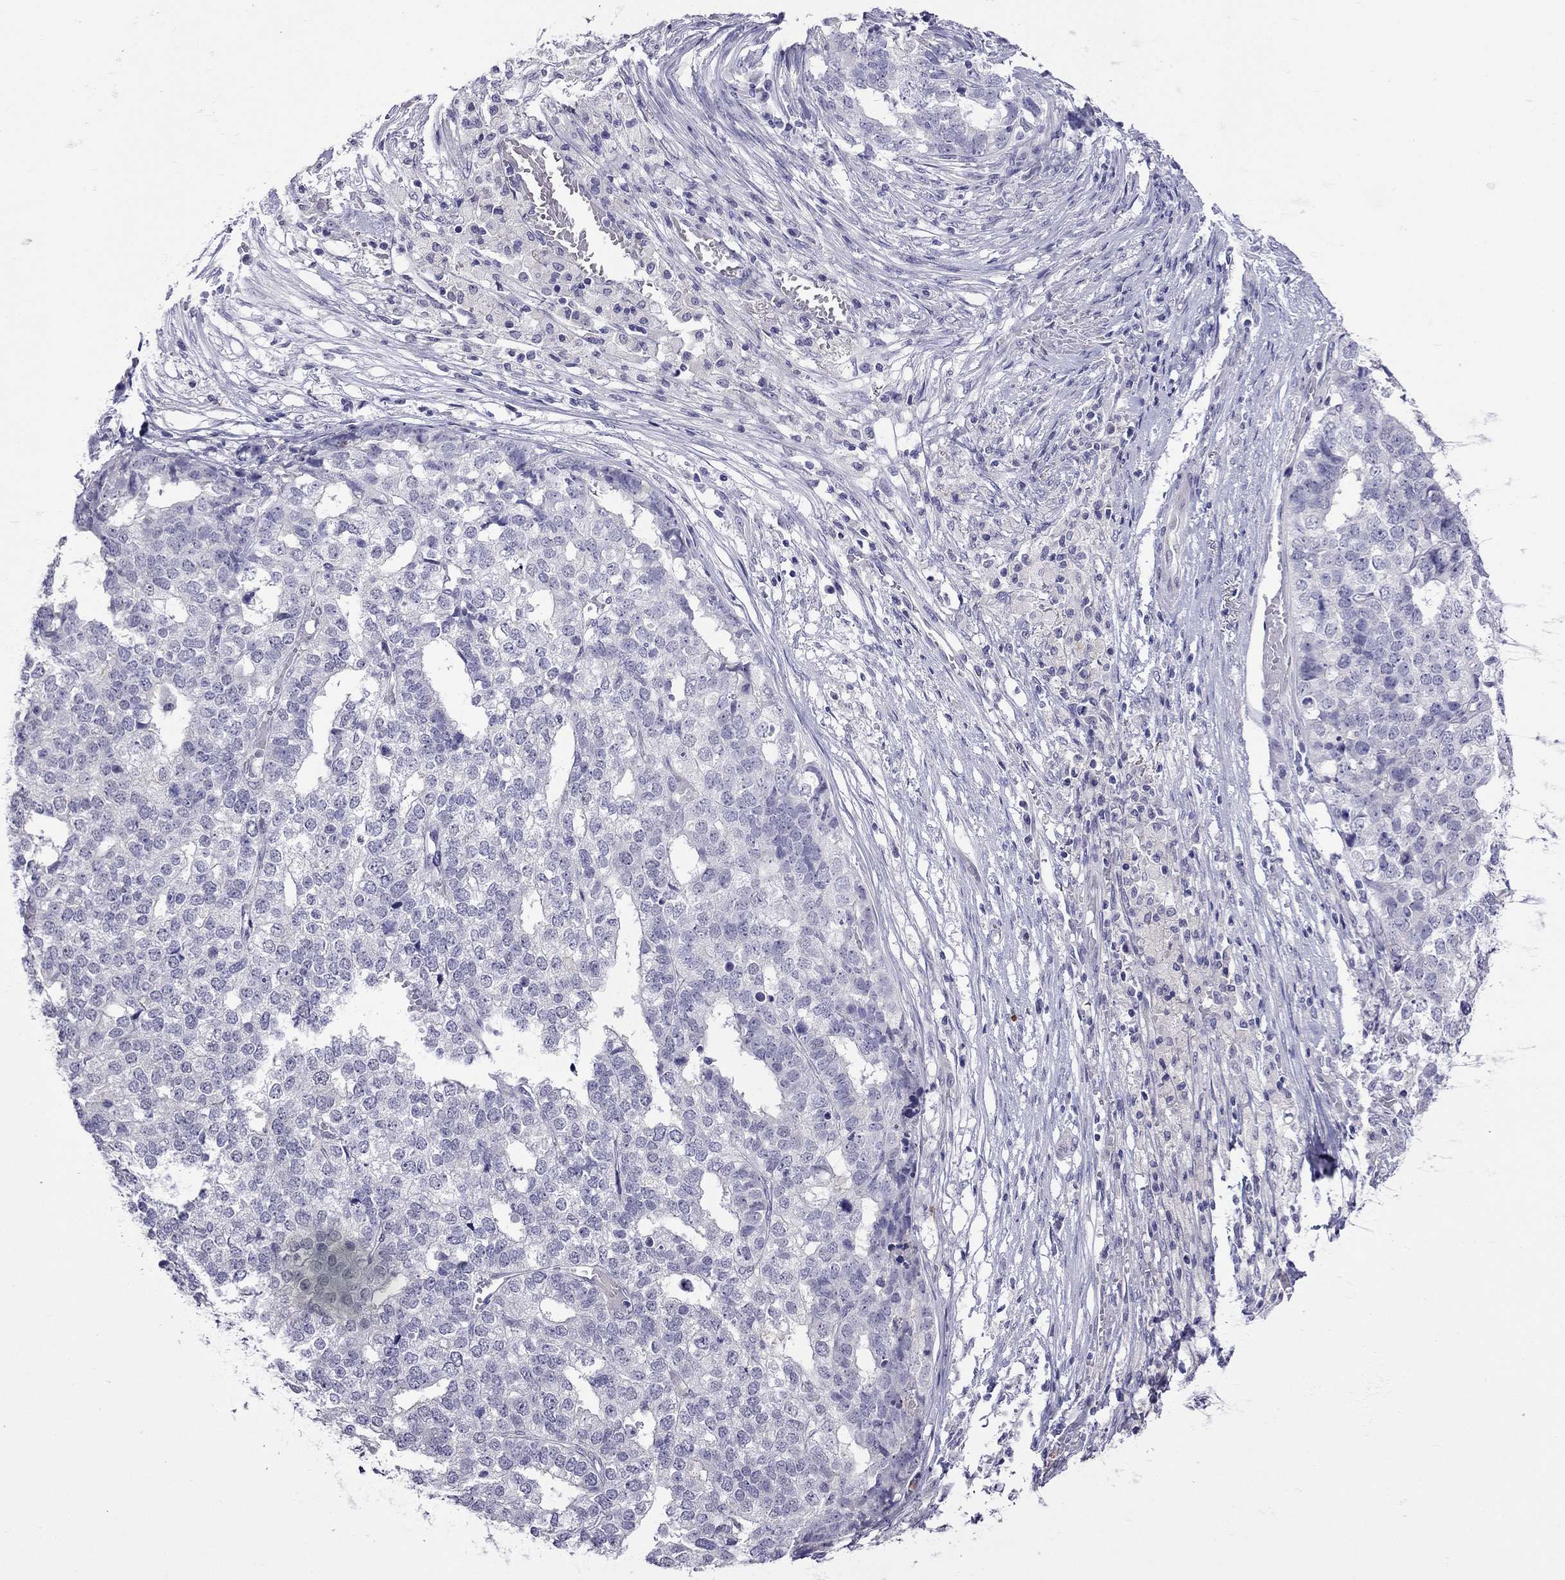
{"staining": {"intensity": "negative", "quantity": "none", "location": "none"}, "tissue": "stomach cancer", "cell_type": "Tumor cells", "image_type": "cancer", "snomed": [{"axis": "morphology", "description": "Adenocarcinoma, NOS"}, {"axis": "topography", "description": "Stomach"}], "caption": "Tumor cells show no significant protein expression in stomach cancer. (DAB immunohistochemistry, high magnification).", "gene": "MGP", "patient": {"sex": "male", "age": 69}}